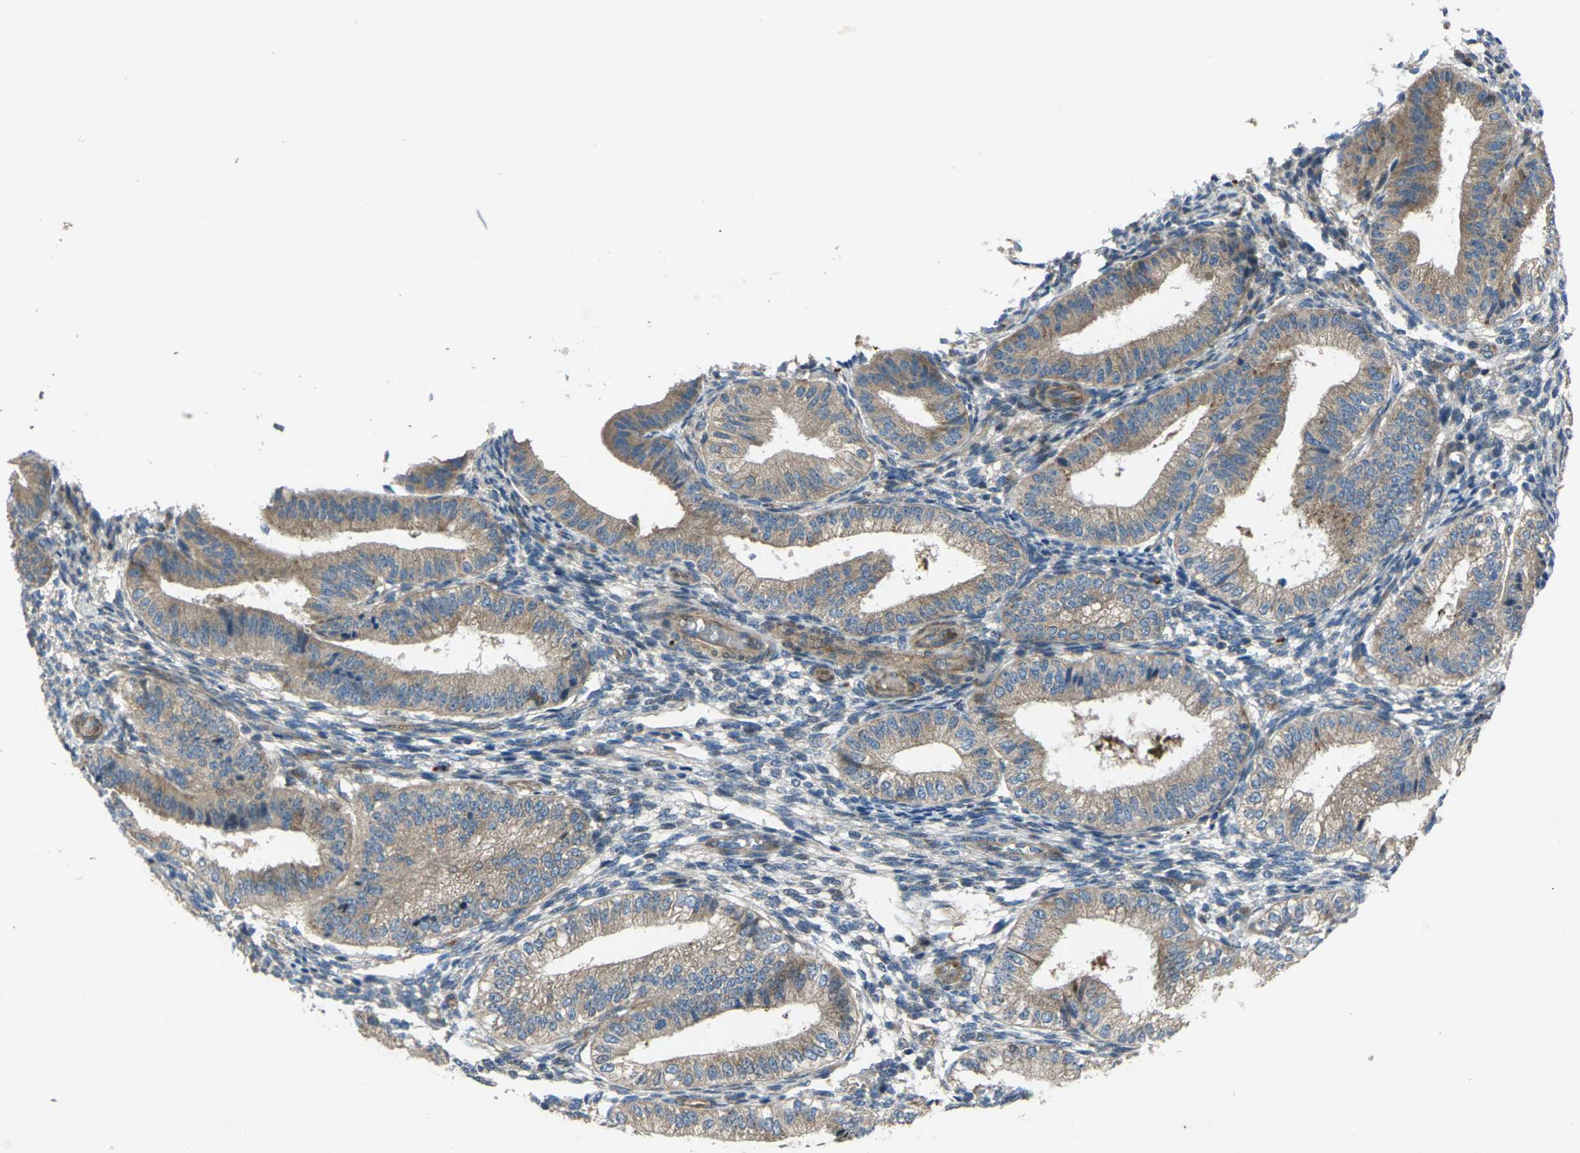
{"staining": {"intensity": "negative", "quantity": "none", "location": "none"}, "tissue": "endometrium", "cell_type": "Cells in endometrial stroma", "image_type": "normal", "snomed": [{"axis": "morphology", "description": "Normal tissue, NOS"}, {"axis": "topography", "description": "Endometrium"}], "caption": "High magnification brightfield microscopy of unremarkable endometrium stained with DAB (brown) and counterstained with hematoxylin (blue): cells in endometrial stroma show no significant staining.", "gene": "EDNRA", "patient": {"sex": "female", "age": 39}}